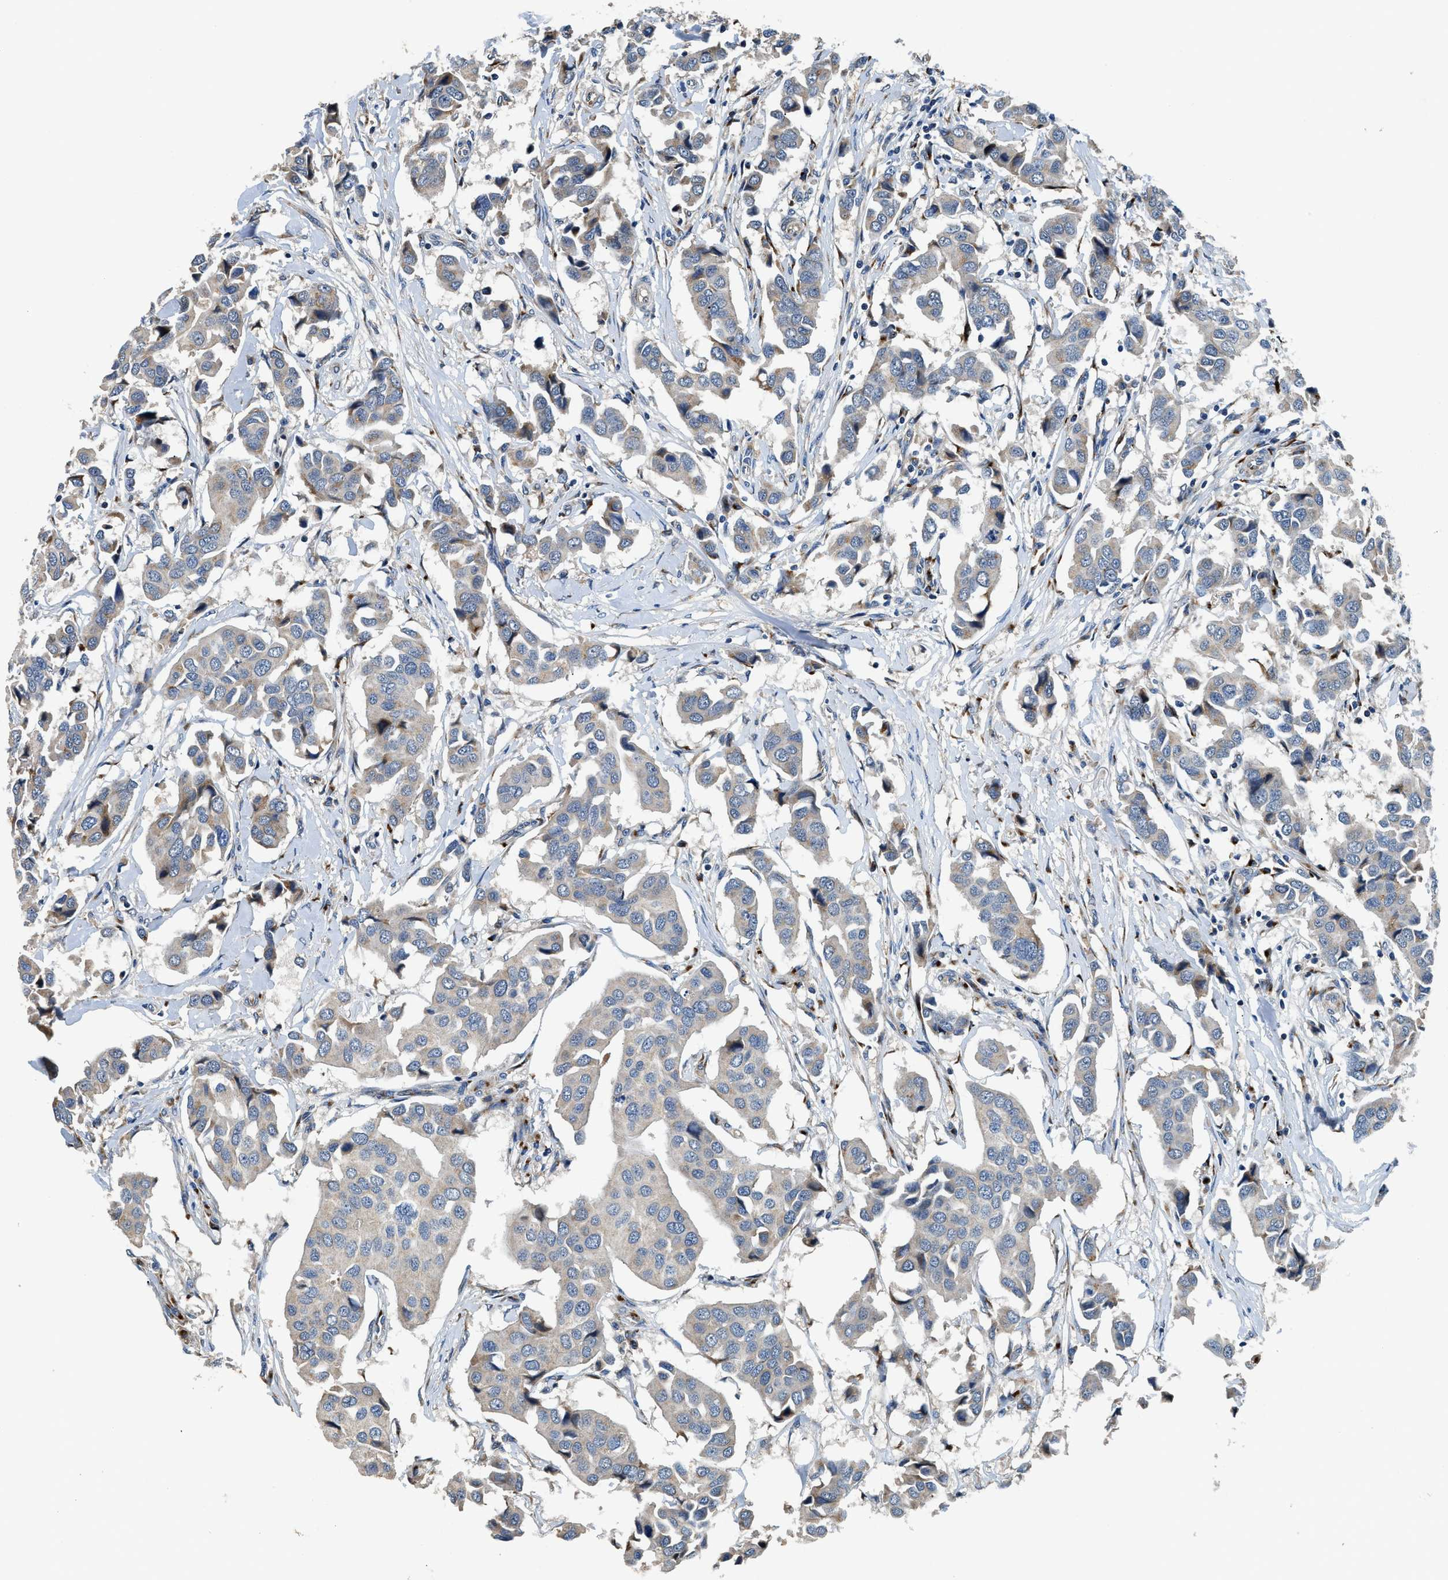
{"staining": {"intensity": "moderate", "quantity": "25%-75%", "location": "cytoplasmic/membranous"}, "tissue": "breast cancer", "cell_type": "Tumor cells", "image_type": "cancer", "snomed": [{"axis": "morphology", "description": "Duct carcinoma"}, {"axis": "topography", "description": "Breast"}], "caption": "Breast intraductal carcinoma was stained to show a protein in brown. There is medium levels of moderate cytoplasmic/membranous staining in about 25%-75% of tumor cells.", "gene": "FUT8", "patient": {"sex": "female", "age": 80}}